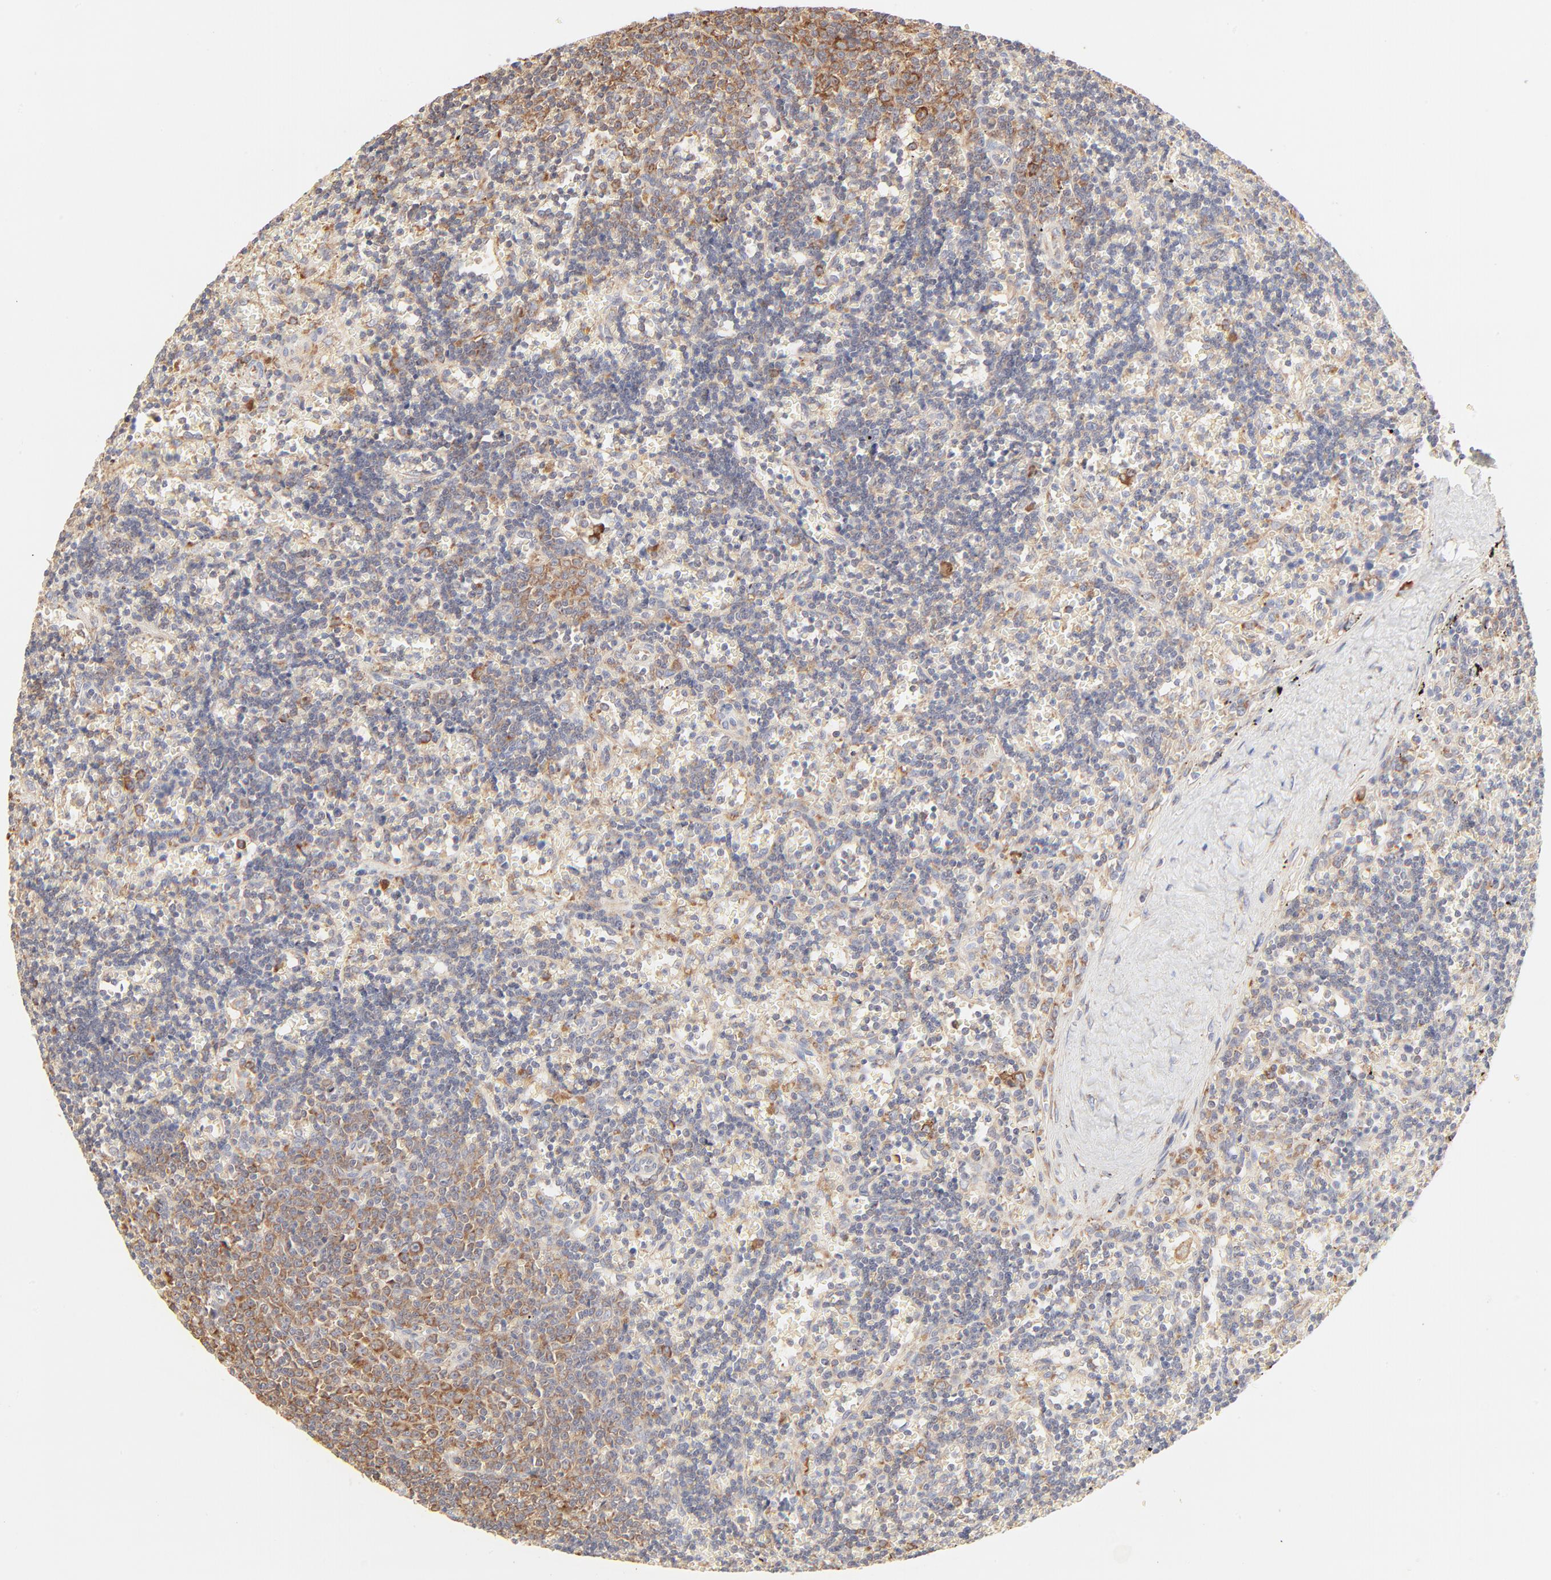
{"staining": {"intensity": "moderate", "quantity": "<25%", "location": "cytoplasmic/membranous"}, "tissue": "lymphoma", "cell_type": "Tumor cells", "image_type": "cancer", "snomed": [{"axis": "morphology", "description": "Malignant lymphoma, non-Hodgkin's type, Low grade"}, {"axis": "topography", "description": "Spleen"}], "caption": "Tumor cells demonstrate moderate cytoplasmic/membranous expression in approximately <25% of cells in malignant lymphoma, non-Hodgkin's type (low-grade).", "gene": "RPS20", "patient": {"sex": "male", "age": 60}}